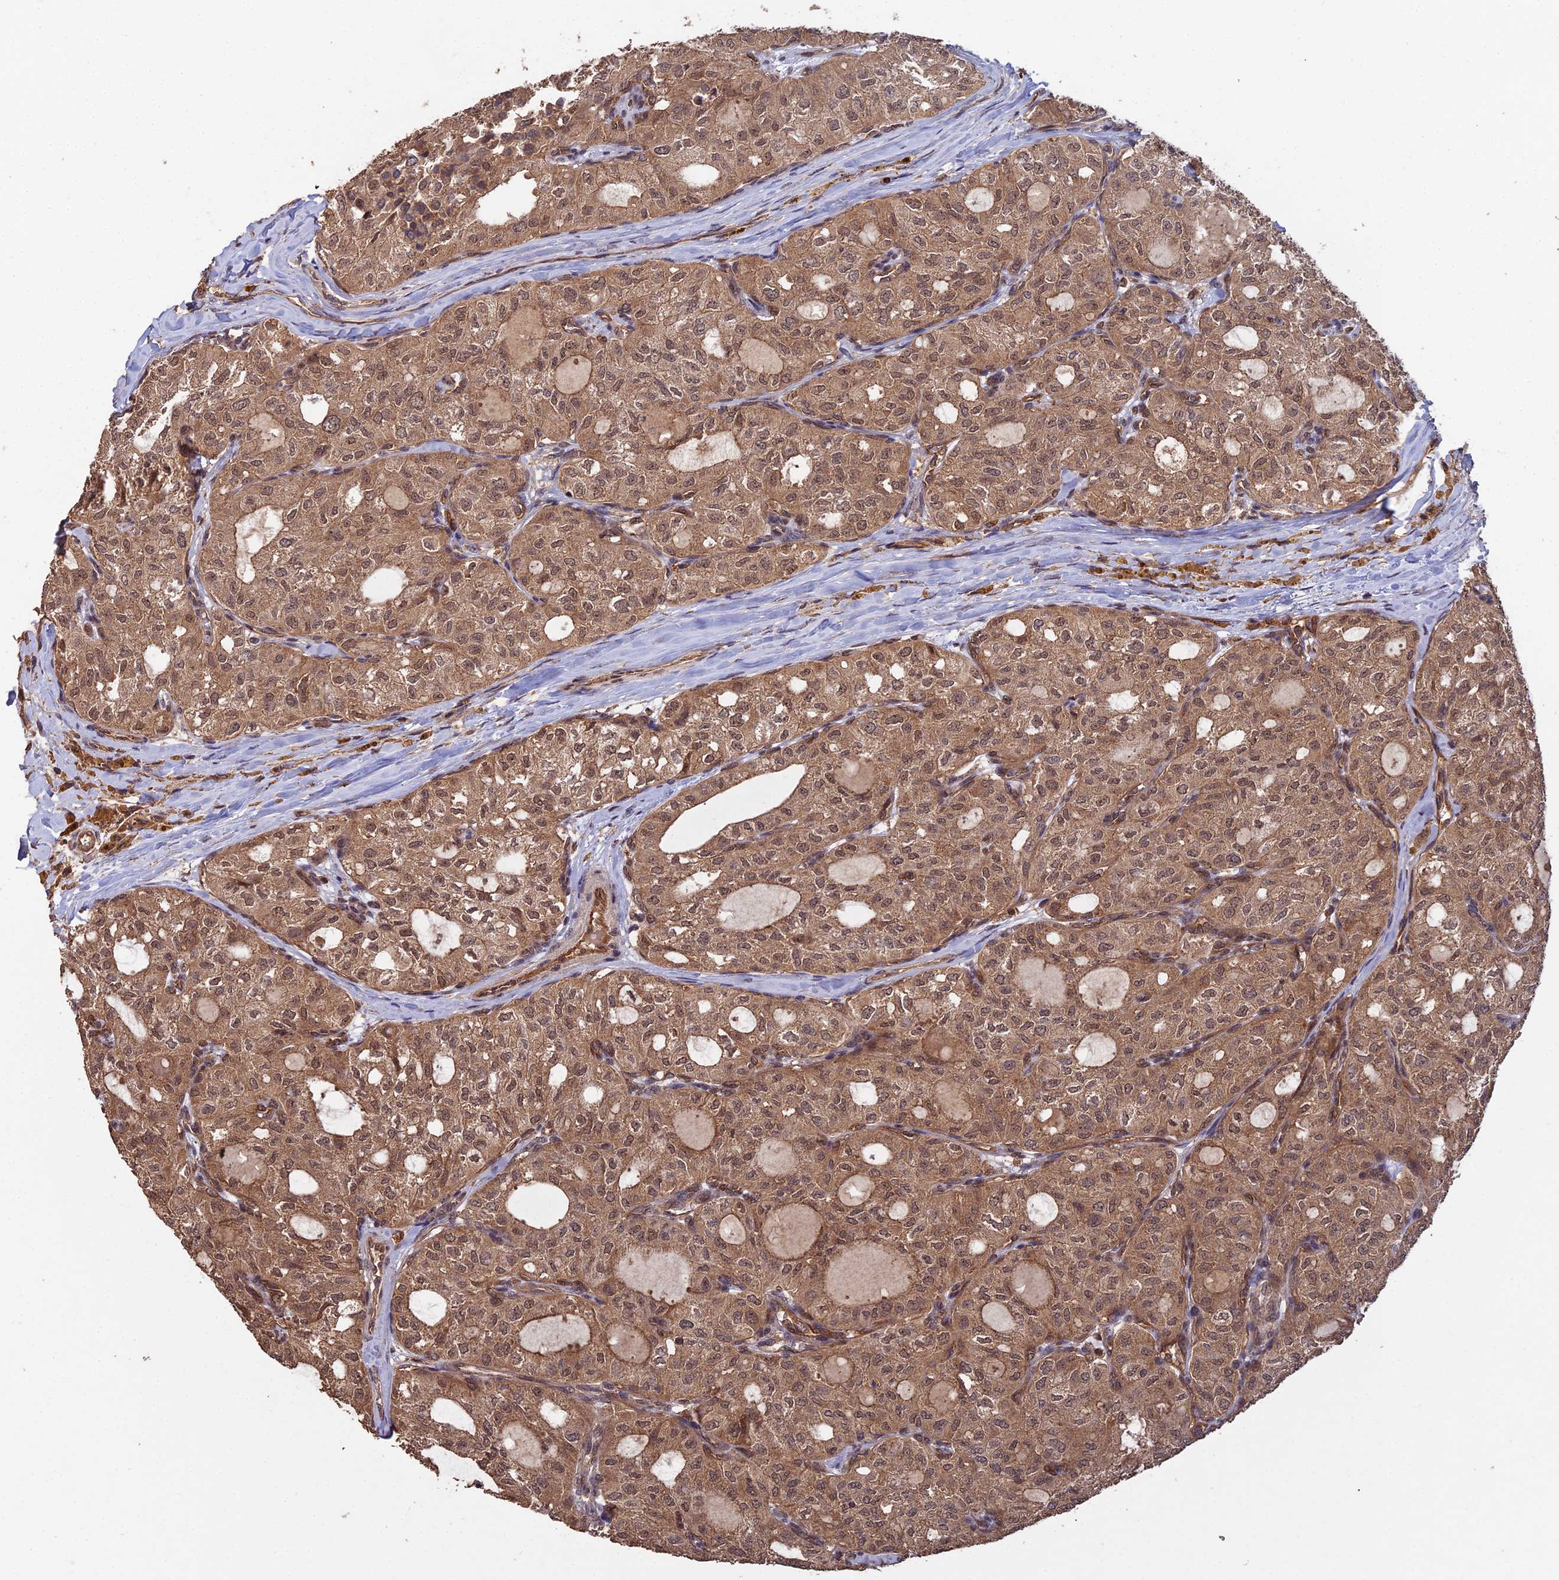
{"staining": {"intensity": "moderate", "quantity": ">75%", "location": "cytoplasmic/membranous,nuclear"}, "tissue": "thyroid cancer", "cell_type": "Tumor cells", "image_type": "cancer", "snomed": [{"axis": "morphology", "description": "Follicular adenoma carcinoma, NOS"}, {"axis": "topography", "description": "Thyroid gland"}], "caption": "A histopathology image of human follicular adenoma carcinoma (thyroid) stained for a protein shows moderate cytoplasmic/membranous and nuclear brown staining in tumor cells. (DAB = brown stain, brightfield microscopy at high magnification).", "gene": "RALGAPA2", "patient": {"sex": "male", "age": 75}}